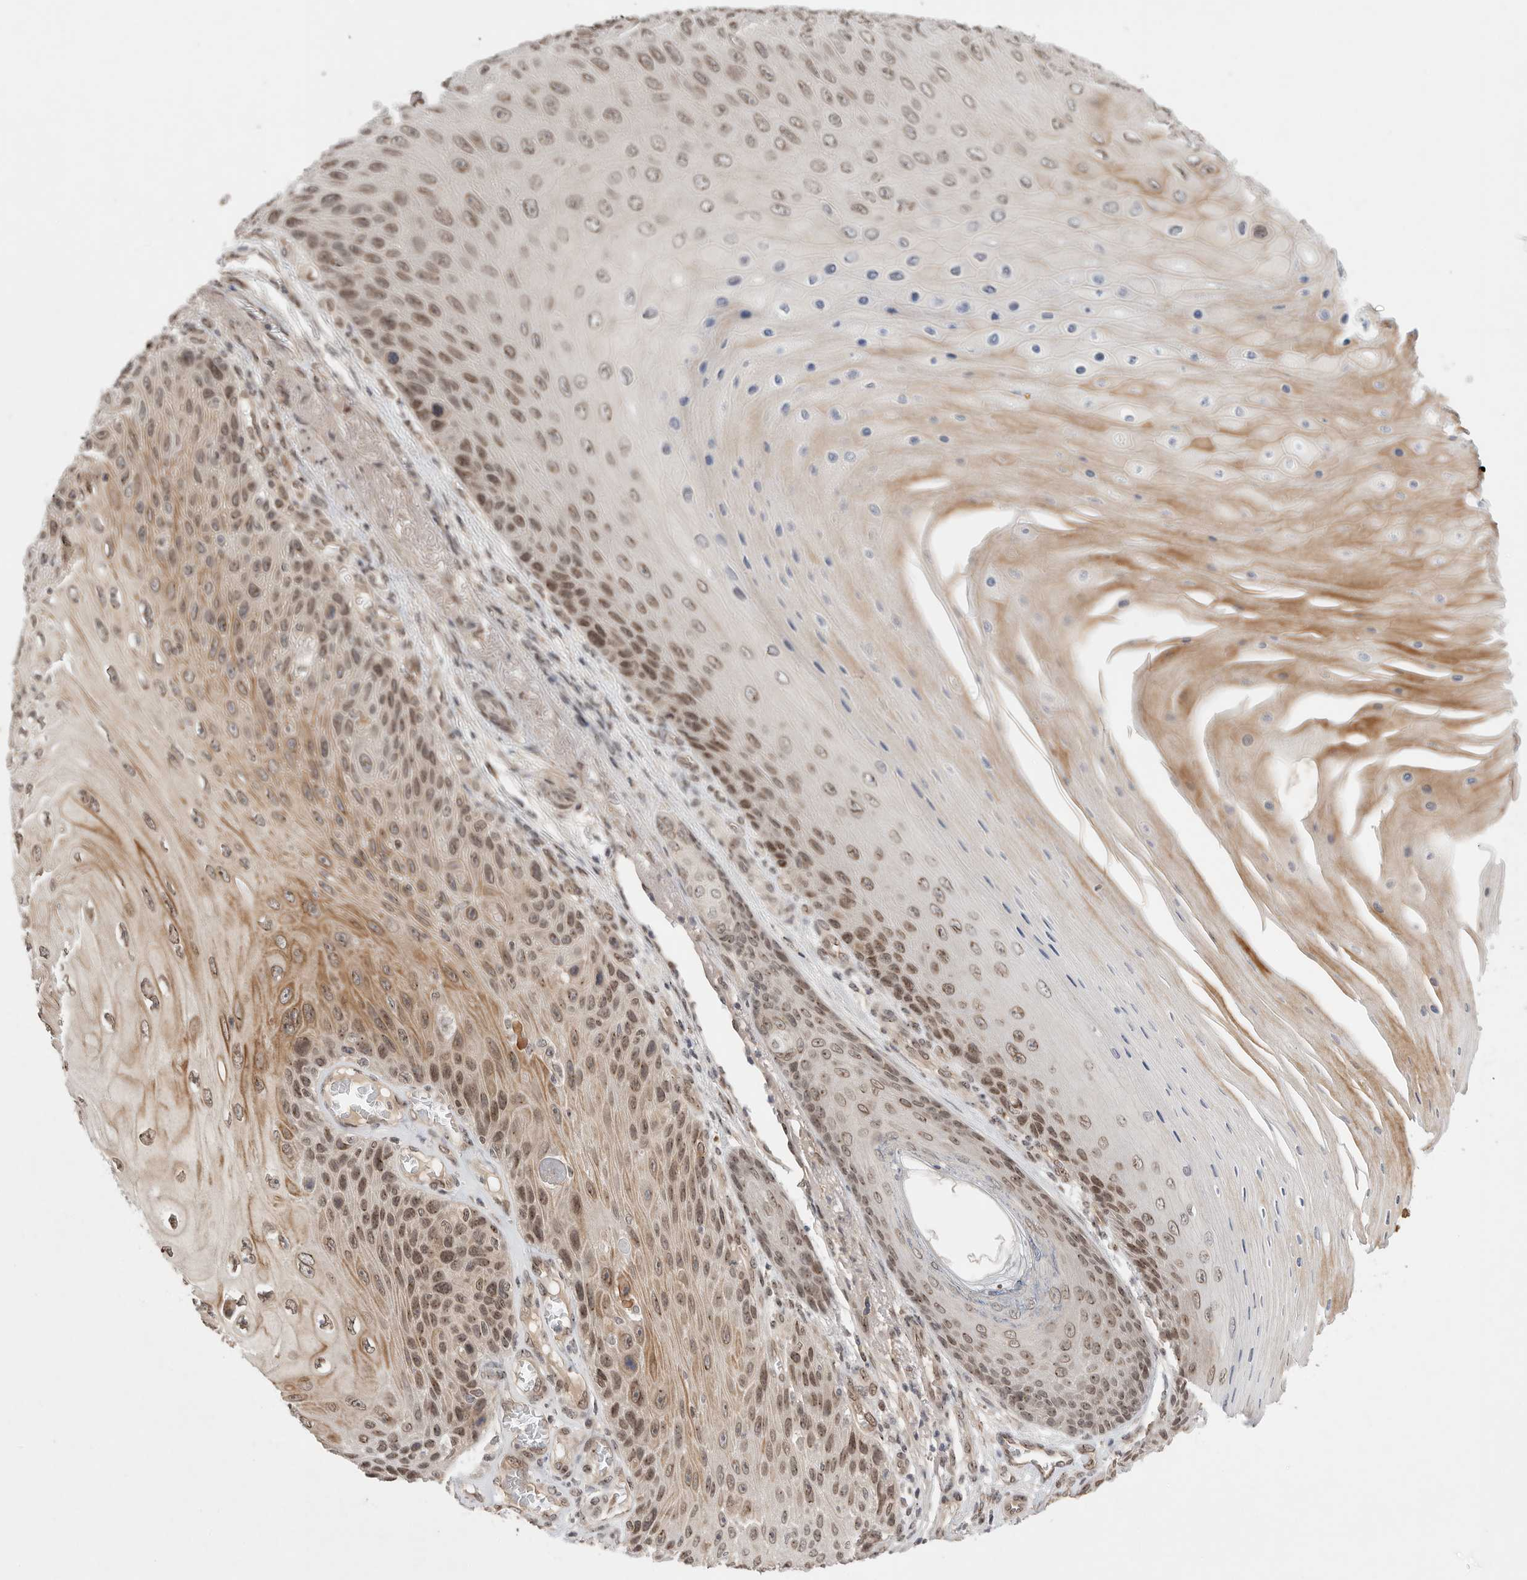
{"staining": {"intensity": "moderate", "quantity": ">75%", "location": "nuclear"}, "tissue": "skin cancer", "cell_type": "Tumor cells", "image_type": "cancer", "snomed": [{"axis": "morphology", "description": "Squamous cell carcinoma, NOS"}, {"axis": "topography", "description": "Skin"}], "caption": "Human skin cancer (squamous cell carcinoma) stained with a protein marker displays moderate staining in tumor cells.", "gene": "LEMD3", "patient": {"sex": "female", "age": 88}}